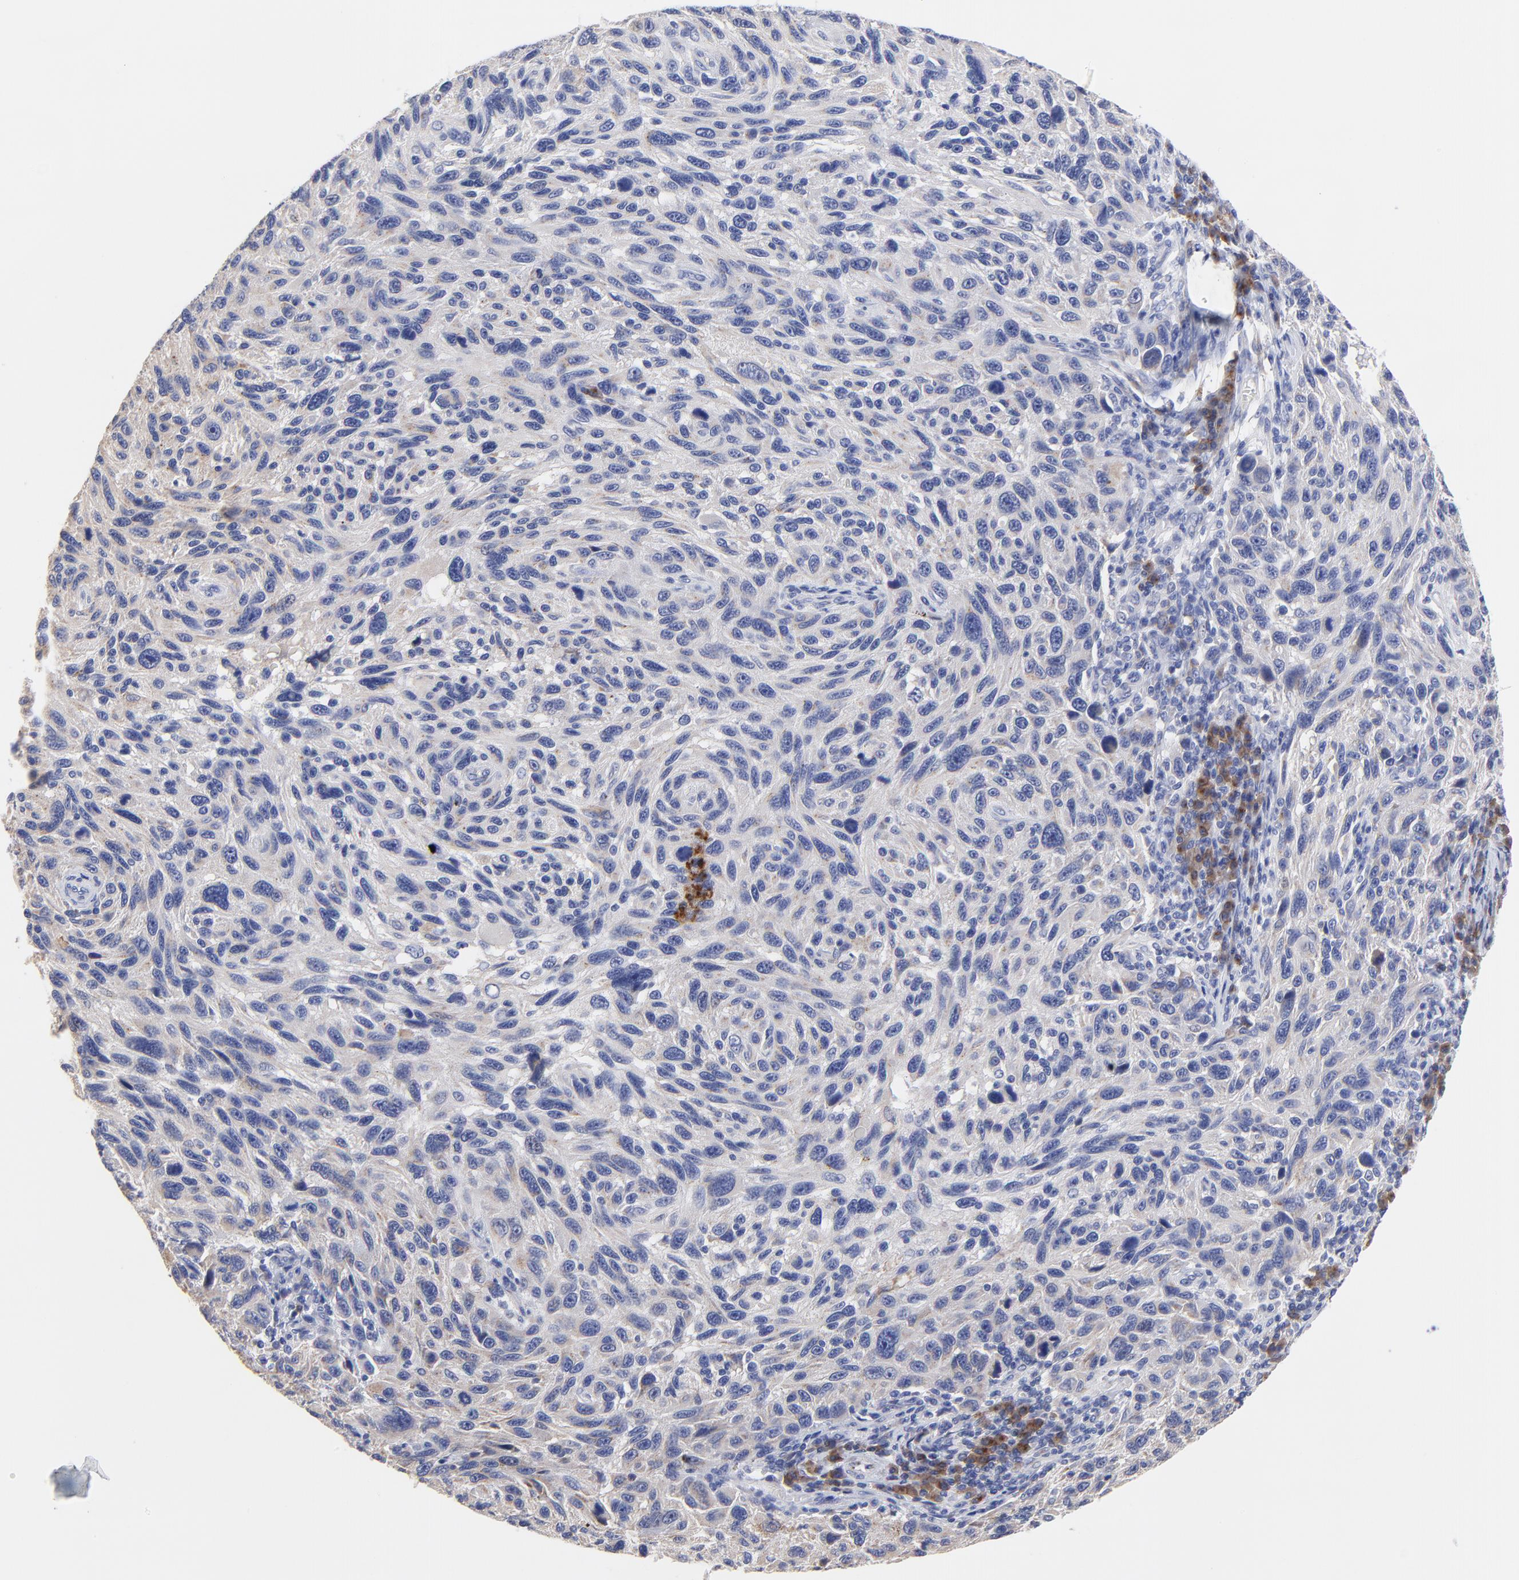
{"staining": {"intensity": "negative", "quantity": "none", "location": "none"}, "tissue": "melanoma", "cell_type": "Tumor cells", "image_type": "cancer", "snomed": [{"axis": "morphology", "description": "Malignant melanoma, NOS"}, {"axis": "topography", "description": "Skin"}], "caption": "A micrograph of melanoma stained for a protein shows no brown staining in tumor cells.", "gene": "LAX1", "patient": {"sex": "male", "age": 53}}